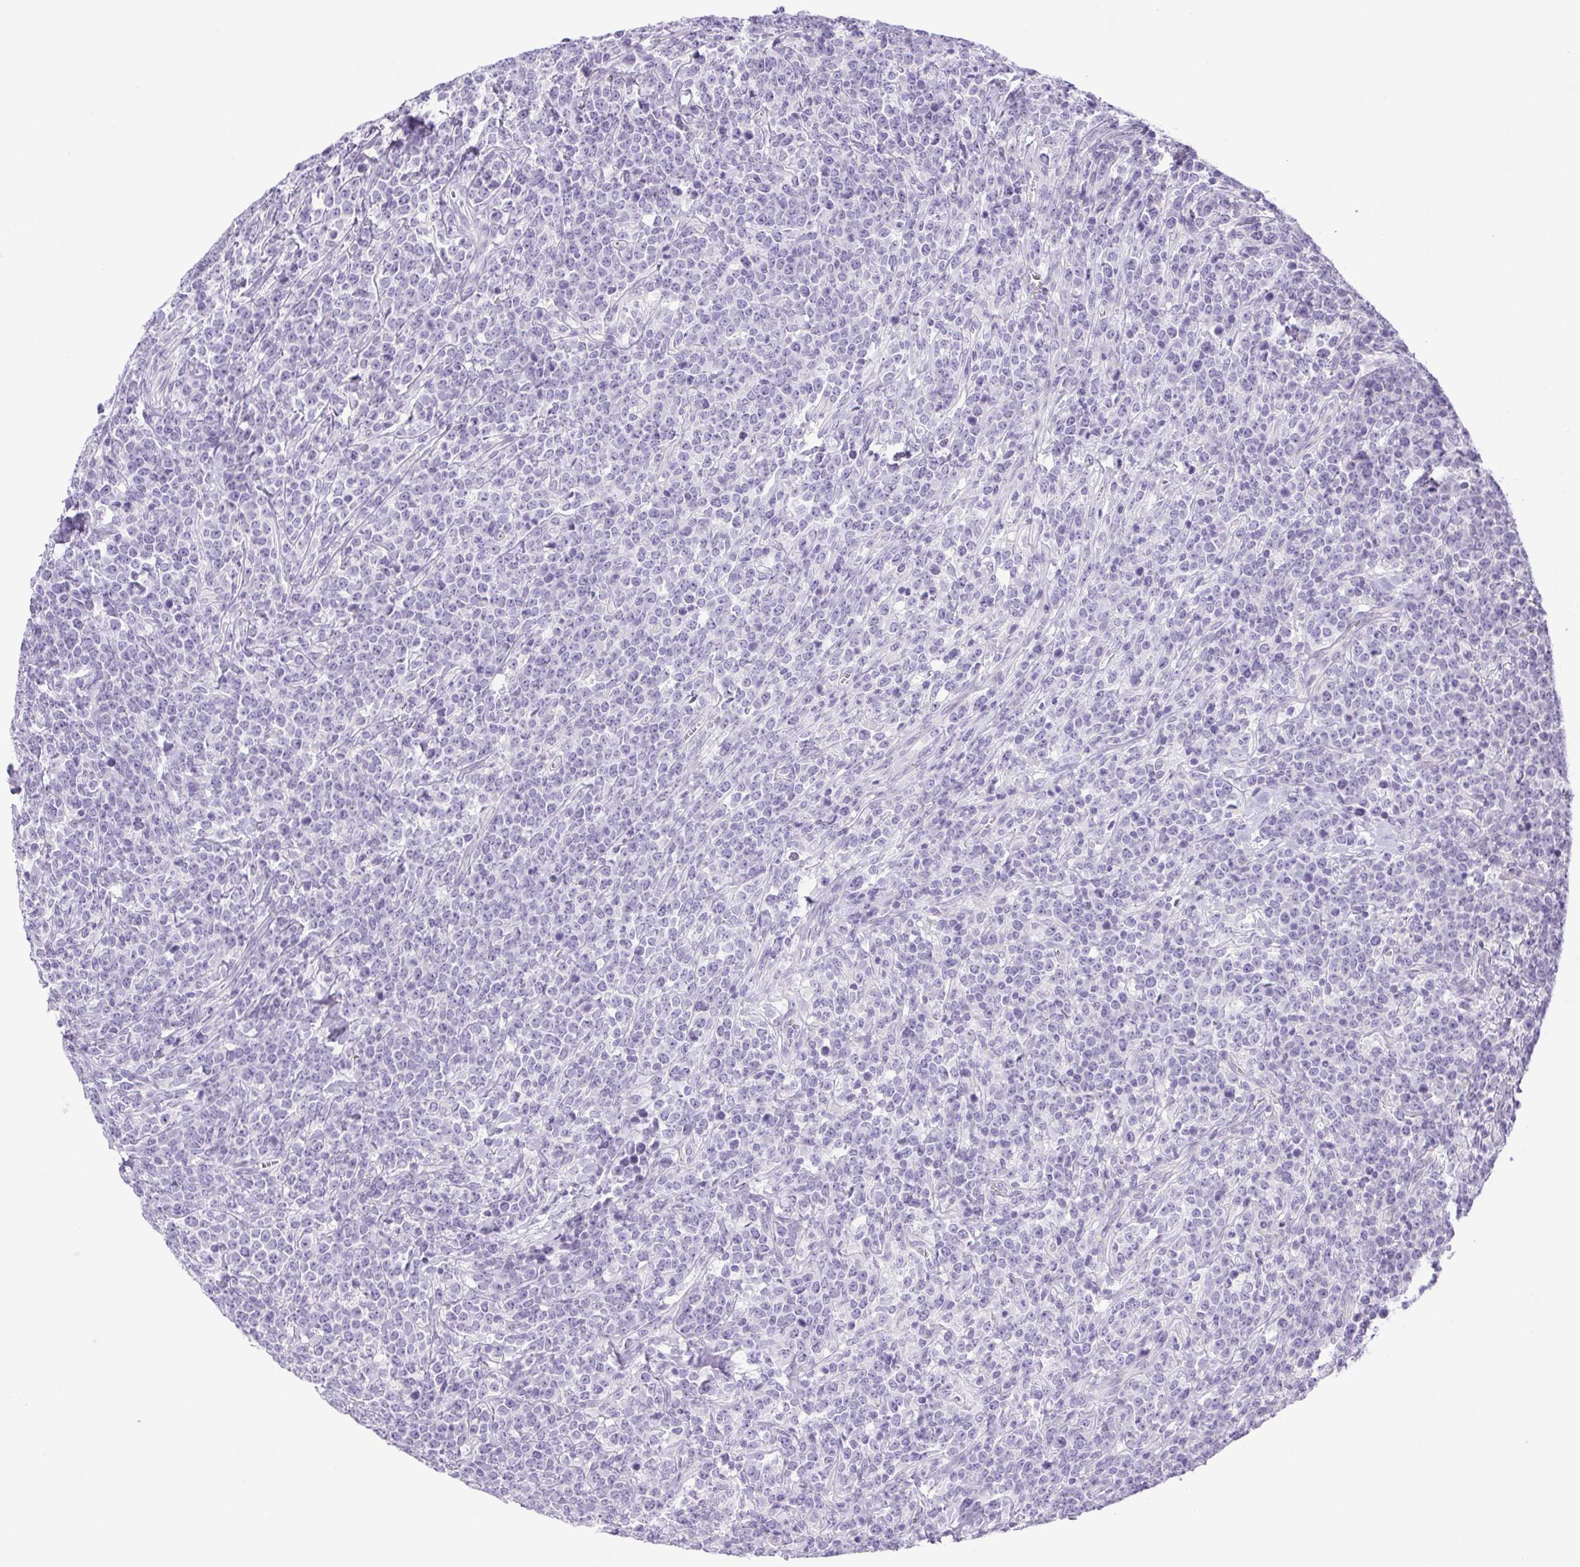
{"staining": {"intensity": "negative", "quantity": "none", "location": "none"}, "tissue": "lymphoma", "cell_type": "Tumor cells", "image_type": "cancer", "snomed": [{"axis": "morphology", "description": "Malignant lymphoma, non-Hodgkin's type, High grade"}, {"axis": "topography", "description": "Small intestine"}], "caption": "High magnification brightfield microscopy of lymphoma stained with DAB (brown) and counterstained with hematoxylin (blue): tumor cells show no significant positivity.", "gene": "PAPPA2", "patient": {"sex": "female", "age": 56}}